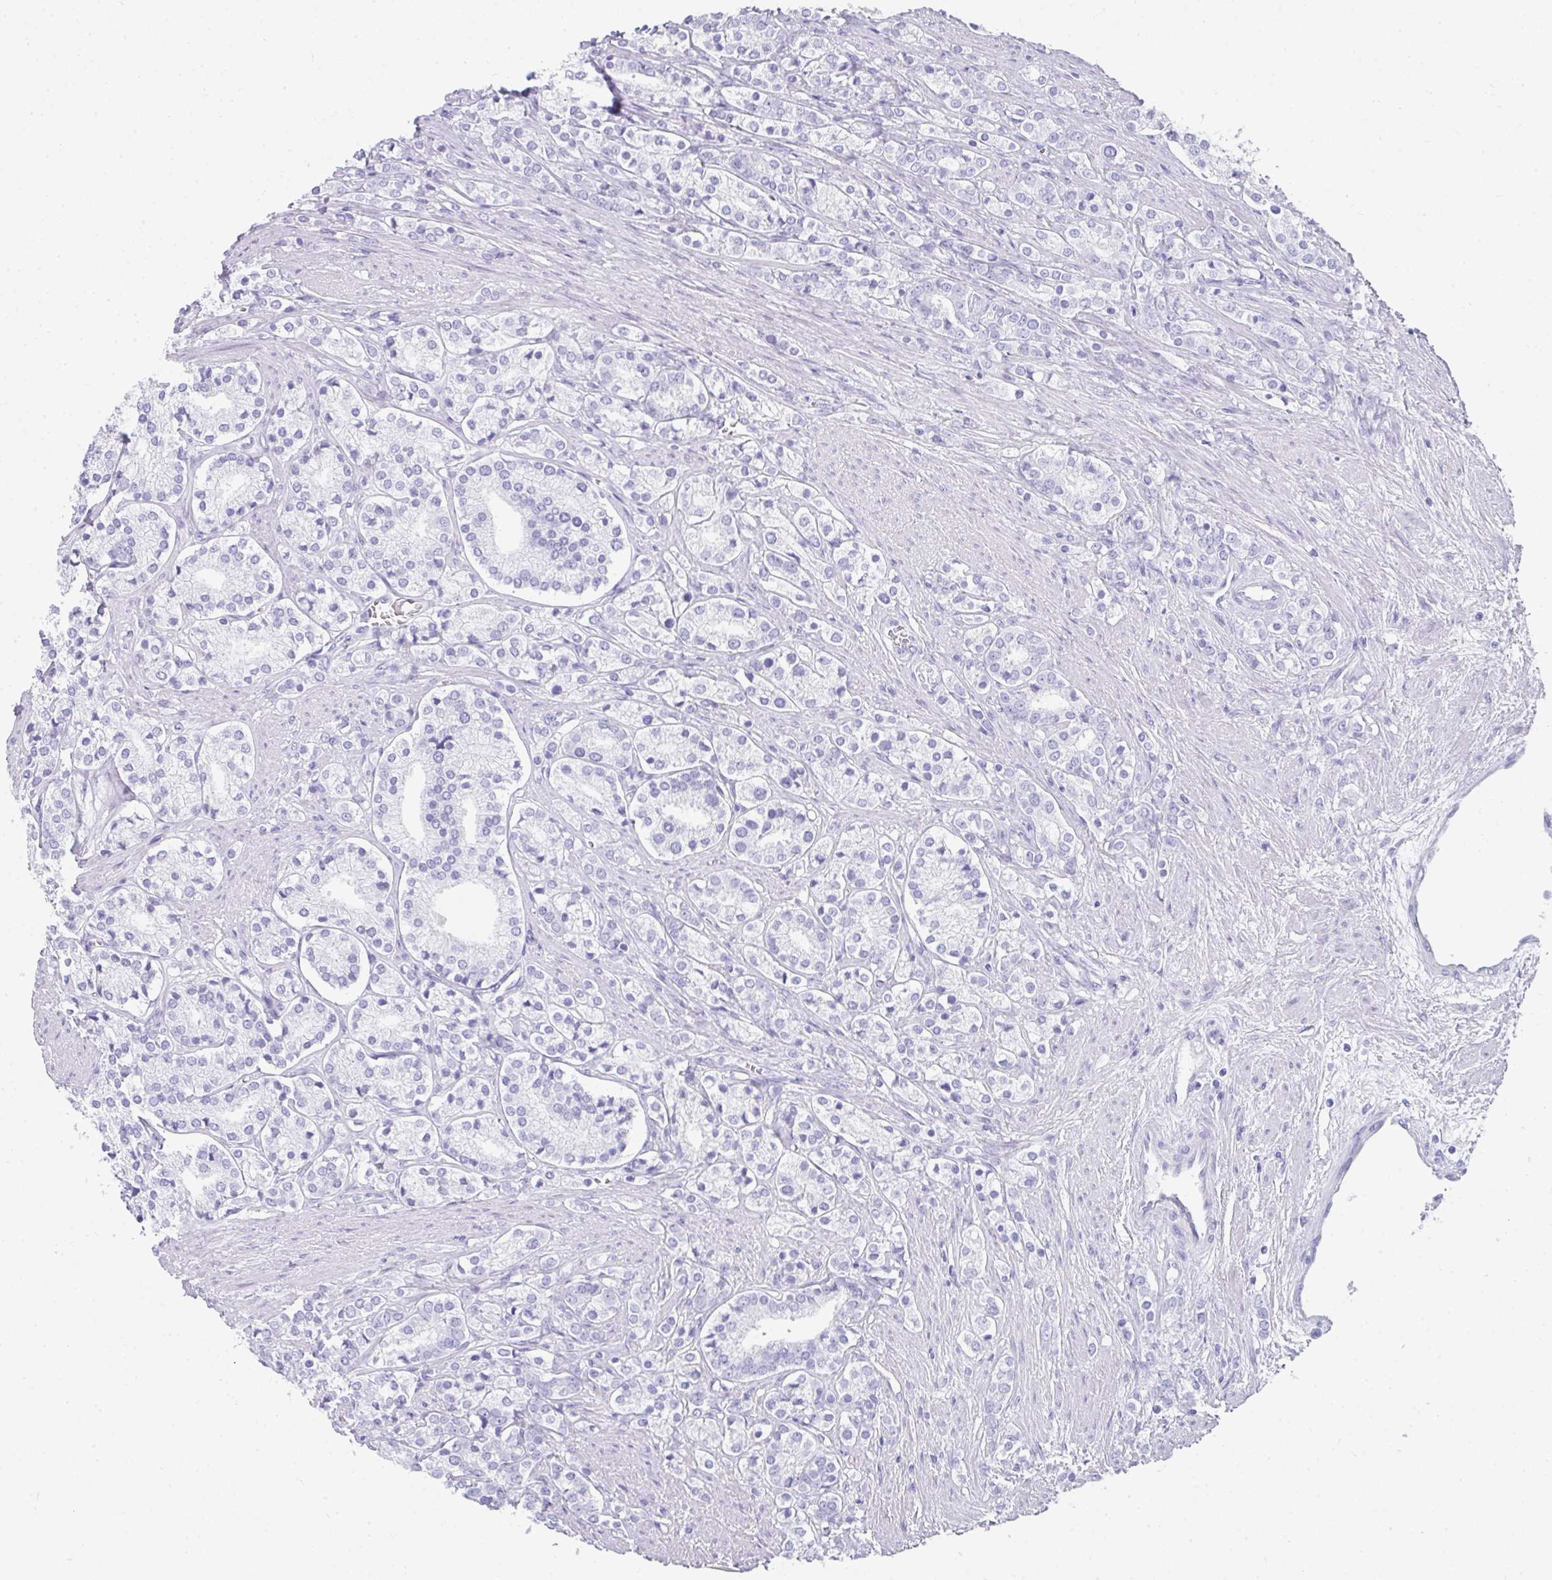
{"staining": {"intensity": "negative", "quantity": "none", "location": "none"}, "tissue": "prostate cancer", "cell_type": "Tumor cells", "image_type": "cancer", "snomed": [{"axis": "morphology", "description": "Adenocarcinoma, High grade"}, {"axis": "topography", "description": "Prostate"}], "caption": "This is an immunohistochemistry (IHC) micrograph of human prostate cancer. There is no staining in tumor cells.", "gene": "RLF", "patient": {"sex": "male", "age": 58}}